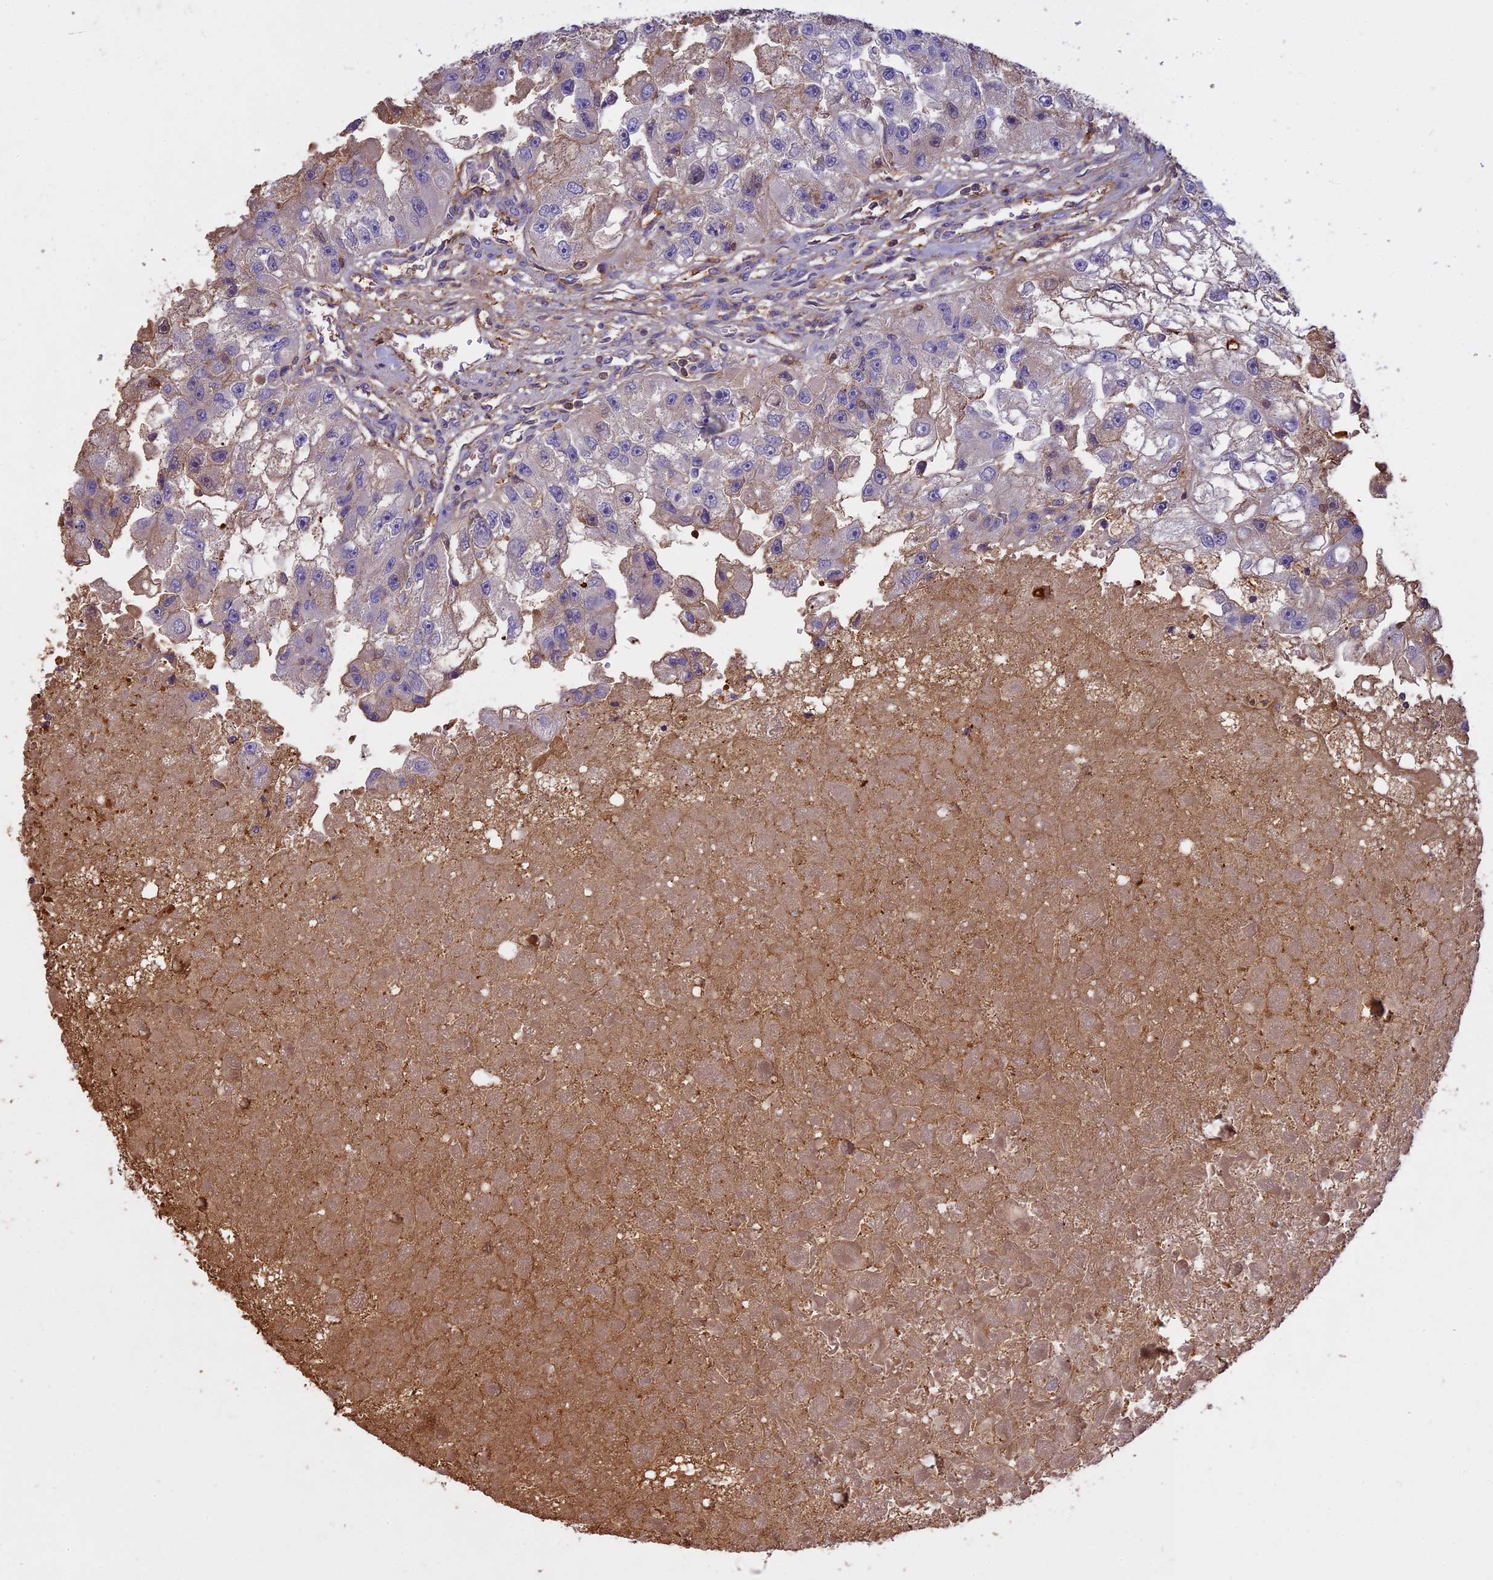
{"staining": {"intensity": "weak", "quantity": "<25%", "location": "cytoplasmic/membranous"}, "tissue": "renal cancer", "cell_type": "Tumor cells", "image_type": "cancer", "snomed": [{"axis": "morphology", "description": "Adenocarcinoma, NOS"}, {"axis": "topography", "description": "Kidney"}], "caption": "A micrograph of adenocarcinoma (renal) stained for a protein displays no brown staining in tumor cells. (Brightfield microscopy of DAB IHC at high magnification).", "gene": "CFAP119", "patient": {"sex": "male", "age": 63}}